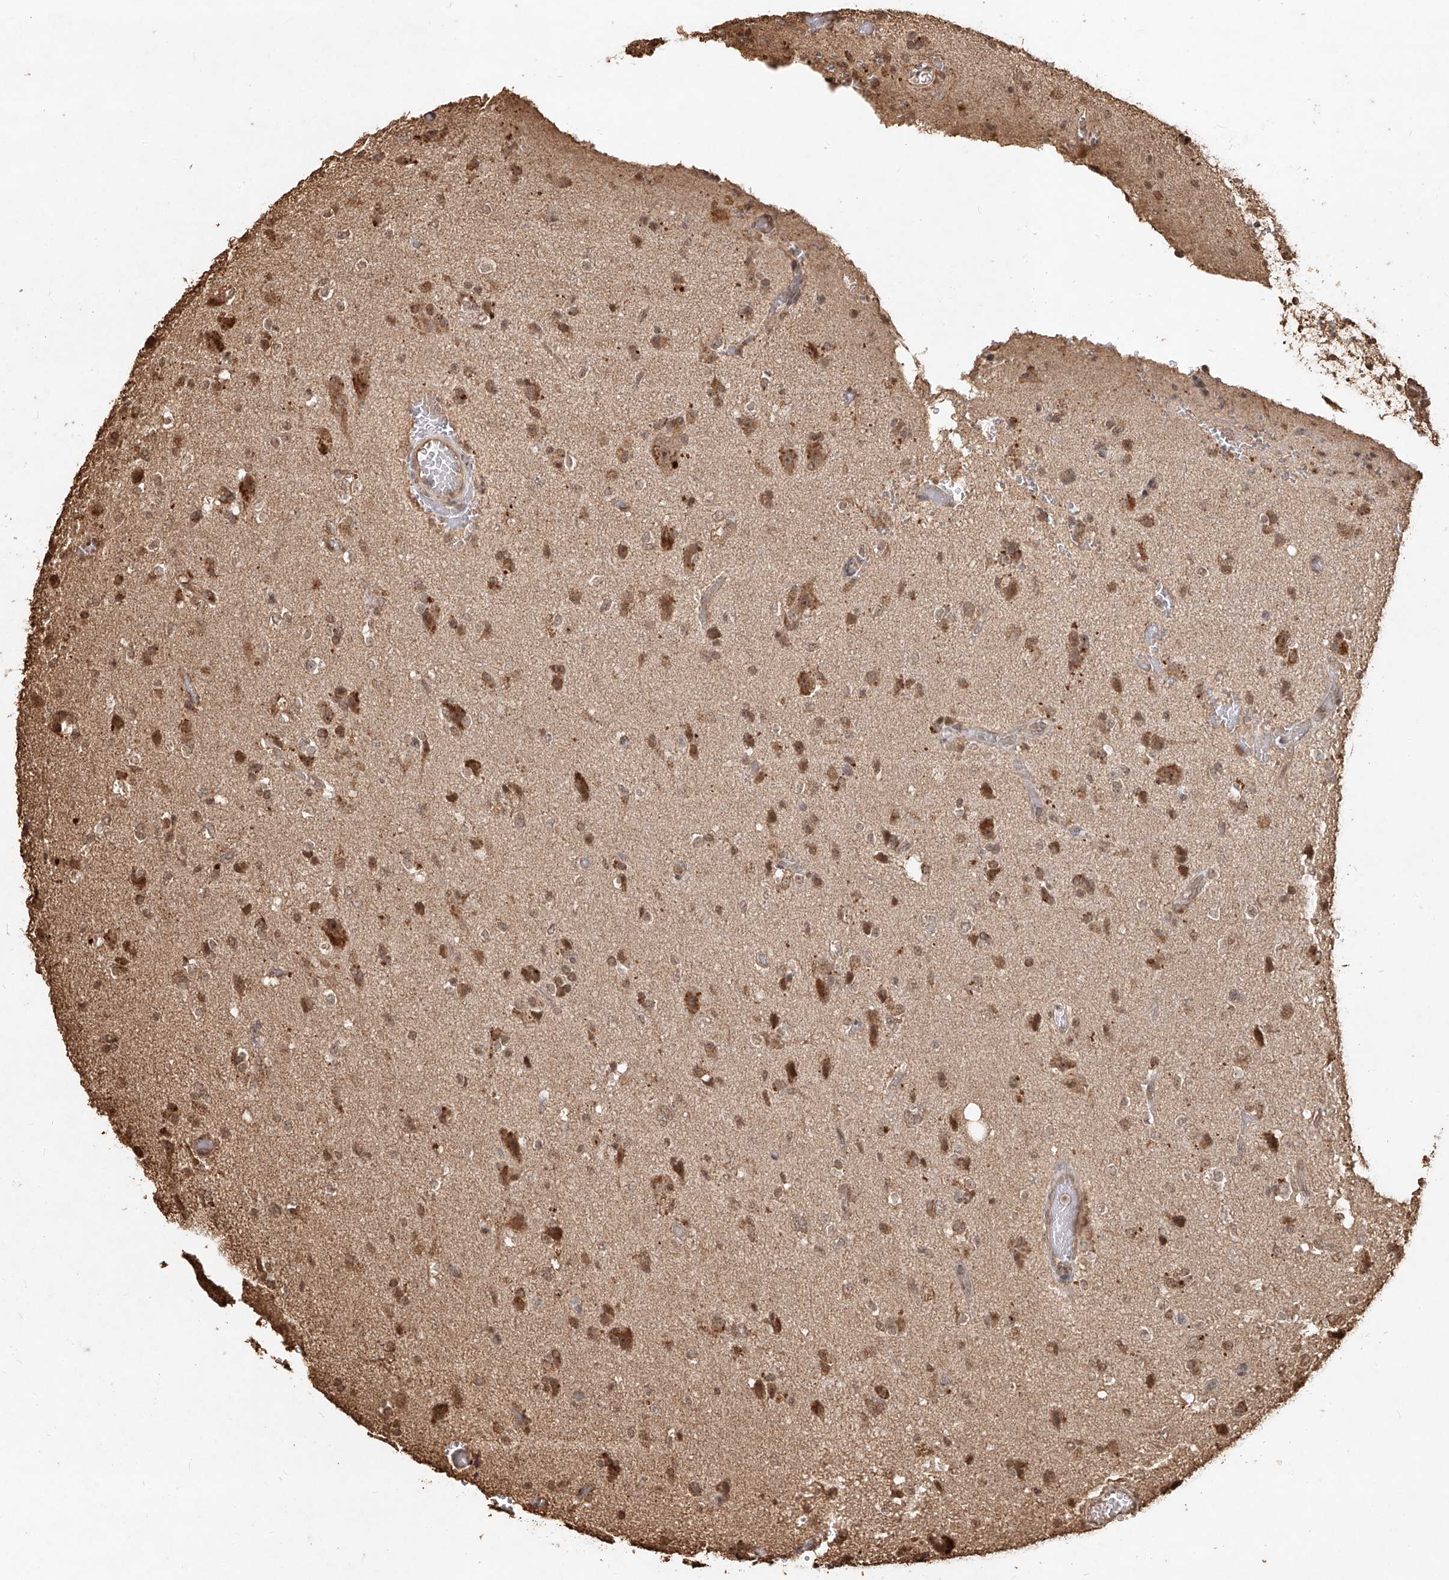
{"staining": {"intensity": "moderate", "quantity": ">75%", "location": "cytoplasmic/membranous,nuclear"}, "tissue": "glioma", "cell_type": "Tumor cells", "image_type": "cancer", "snomed": [{"axis": "morphology", "description": "Glioma, malignant, High grade"}, {"axis": "topography", "description": "Brain"}], "caption": "The micrograph shows staining of glioma, revealing moderate cytoplasmic/membranous and nuclear protein expression (brown color) within tumor cells.", "gene": "UBE2K", "patient": {"sex": "male", "age": 47}}